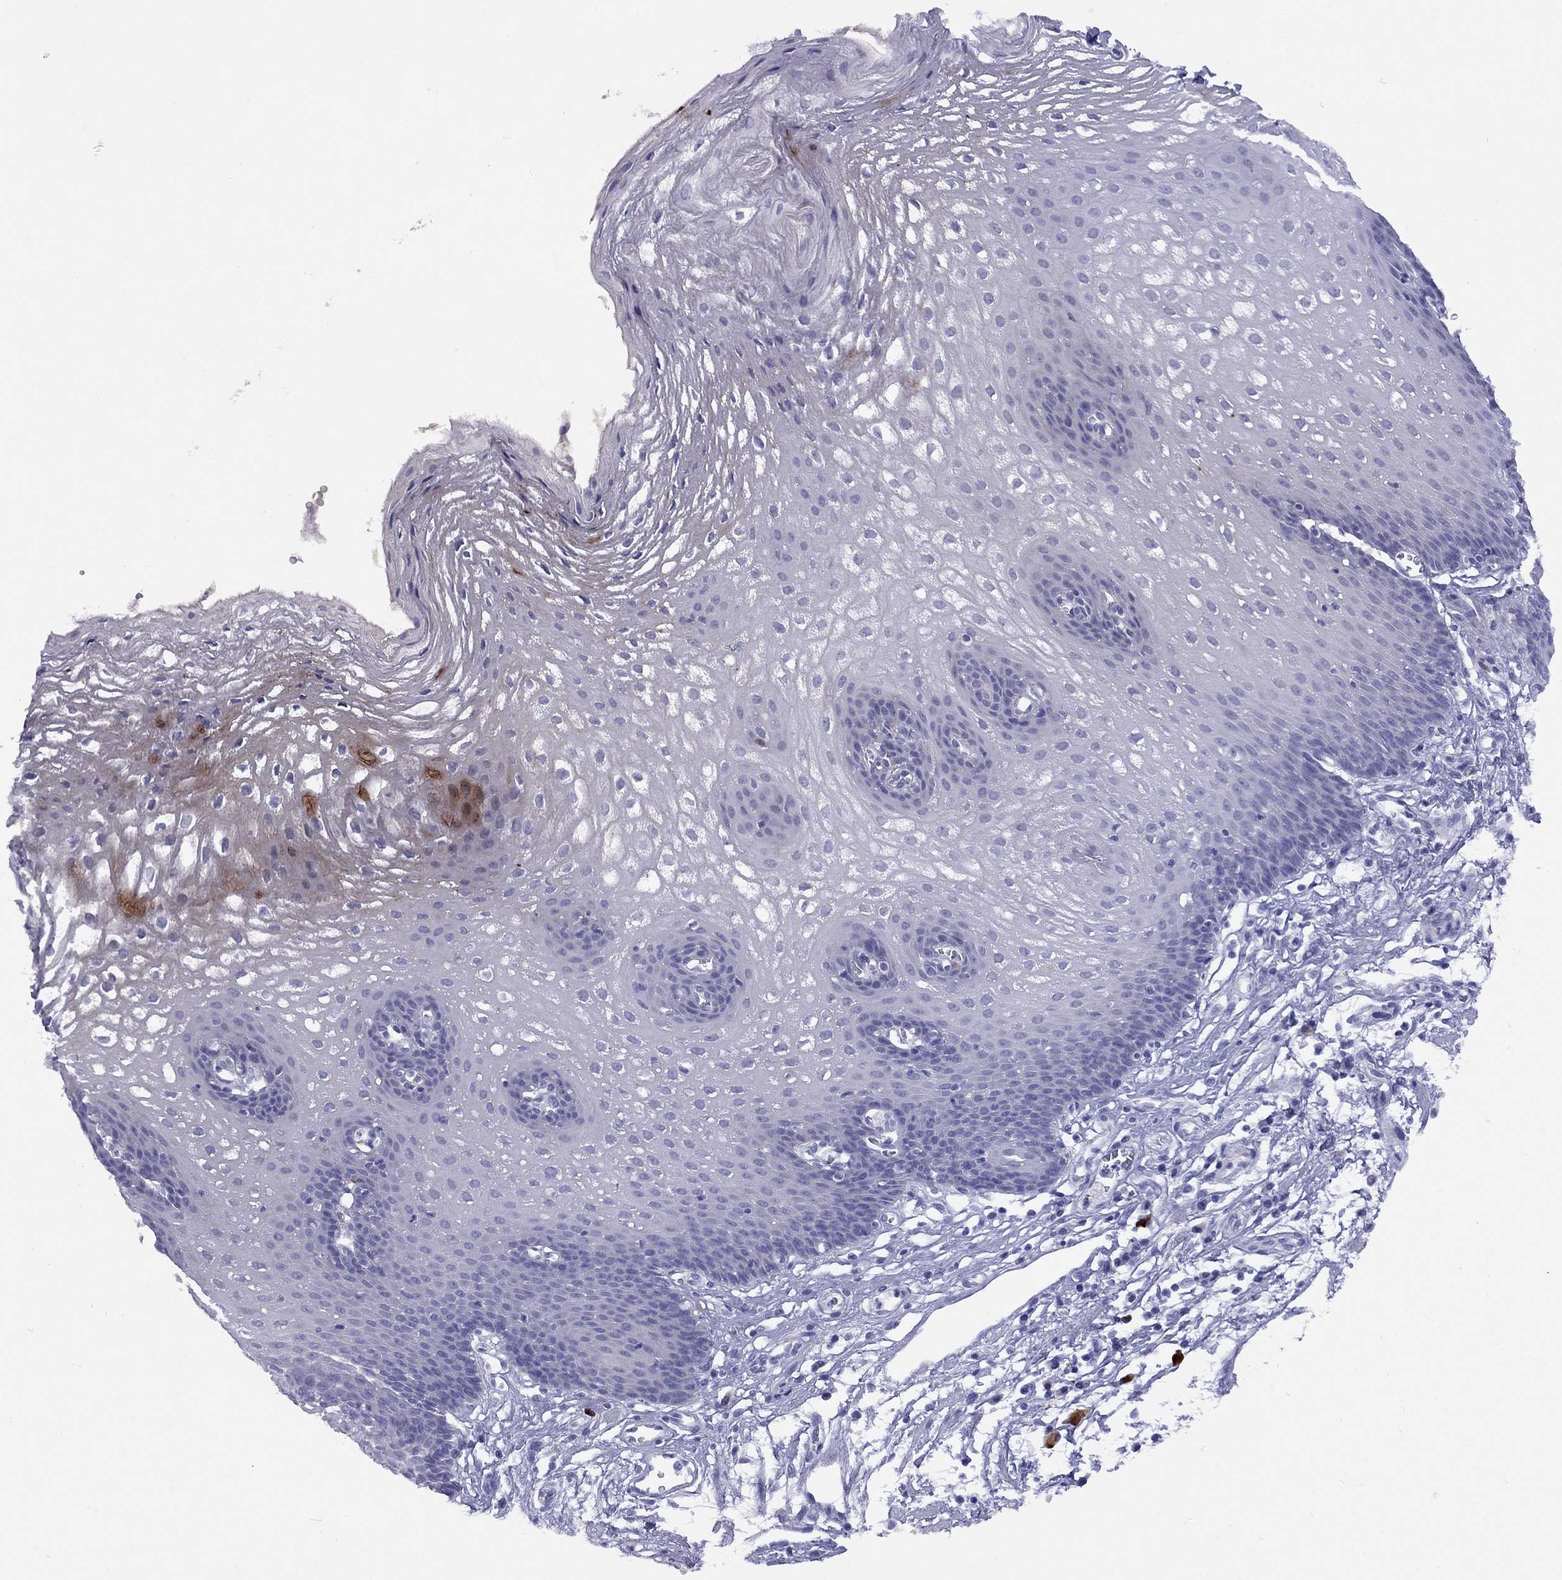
{"staining": {"intensity": "negative", "quantity": "none", "location": "none"}, "tissue": "esophagus", "cell_type": "Squamous epithelial cells", "image_type": "normal", "snomed": [{"axis": "morphology", "description": "Normal tissue, NOS"}, {"axis": "topography", "description": "Esophagus"}], "caption": "An immunohistochemistry micrograph of unremarkable esophagus is shown. There is no staining in squamous epithelial cells of esophagus. (Immunohistochemistry, brightfield microscopy, high magnification).", "gene": "GRIA2", "patient": {"sex": "male", "age": 72}}